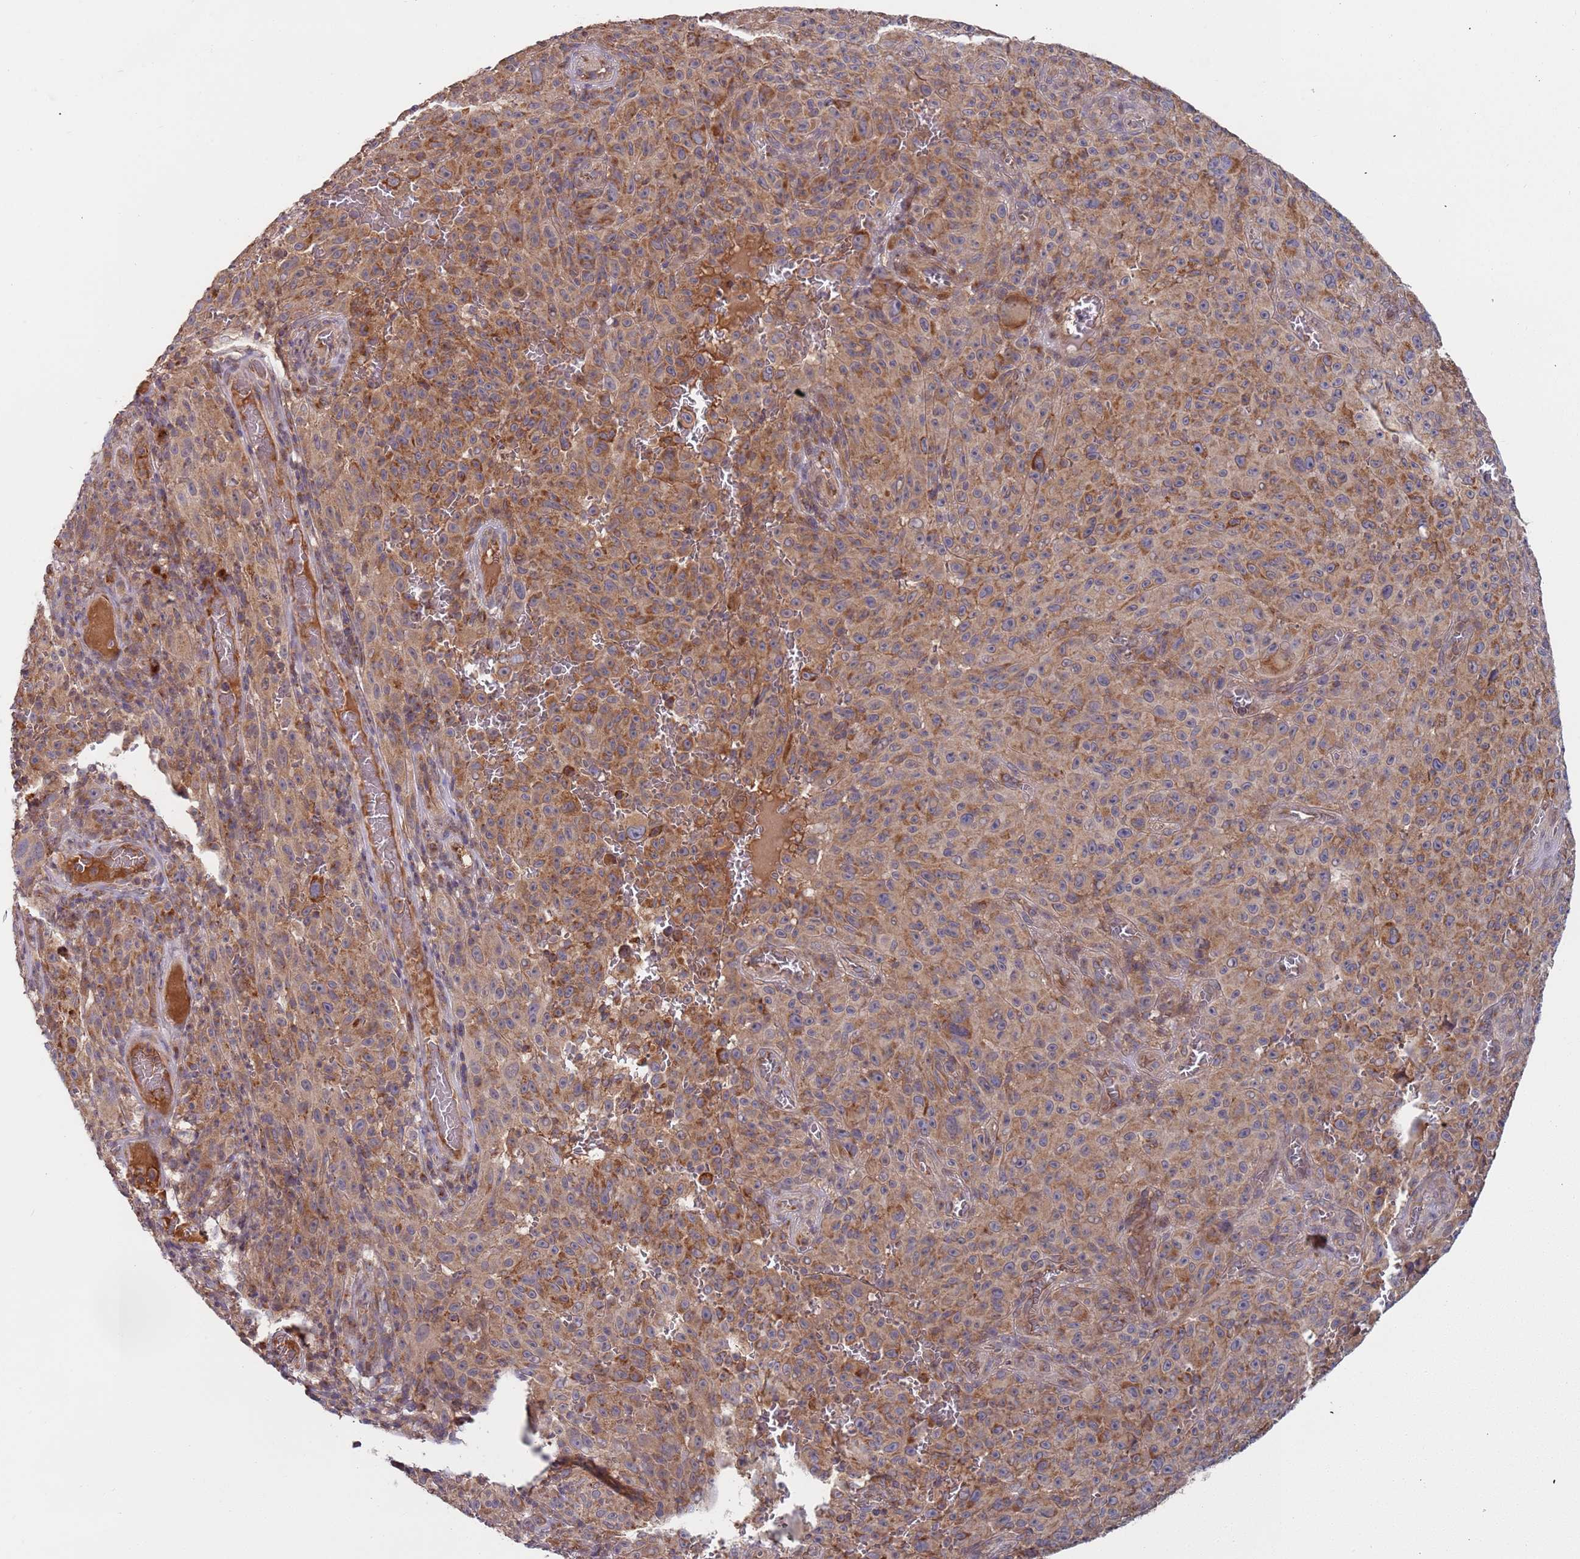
{"staining": {"intensity": "moderate", "quantity": ">75%", "location": "cytoplasmic/membranous"}, "tissue": "melanoma", "cell_type": "Tumor cells", "image_type": "cancer", "snomed": [{"axis": "morphology", "description": "Malignant melanoma, NOS"}, {"axis": "topography", "description": "Skin"}], "caption": "A medium amount of moderate cytoplasmic/membranous expression is present in approximately >75% of tumor cells in melanoma tissue.", "gene": "OR5A2", "patient": {"sex": "female", "age": 82}}